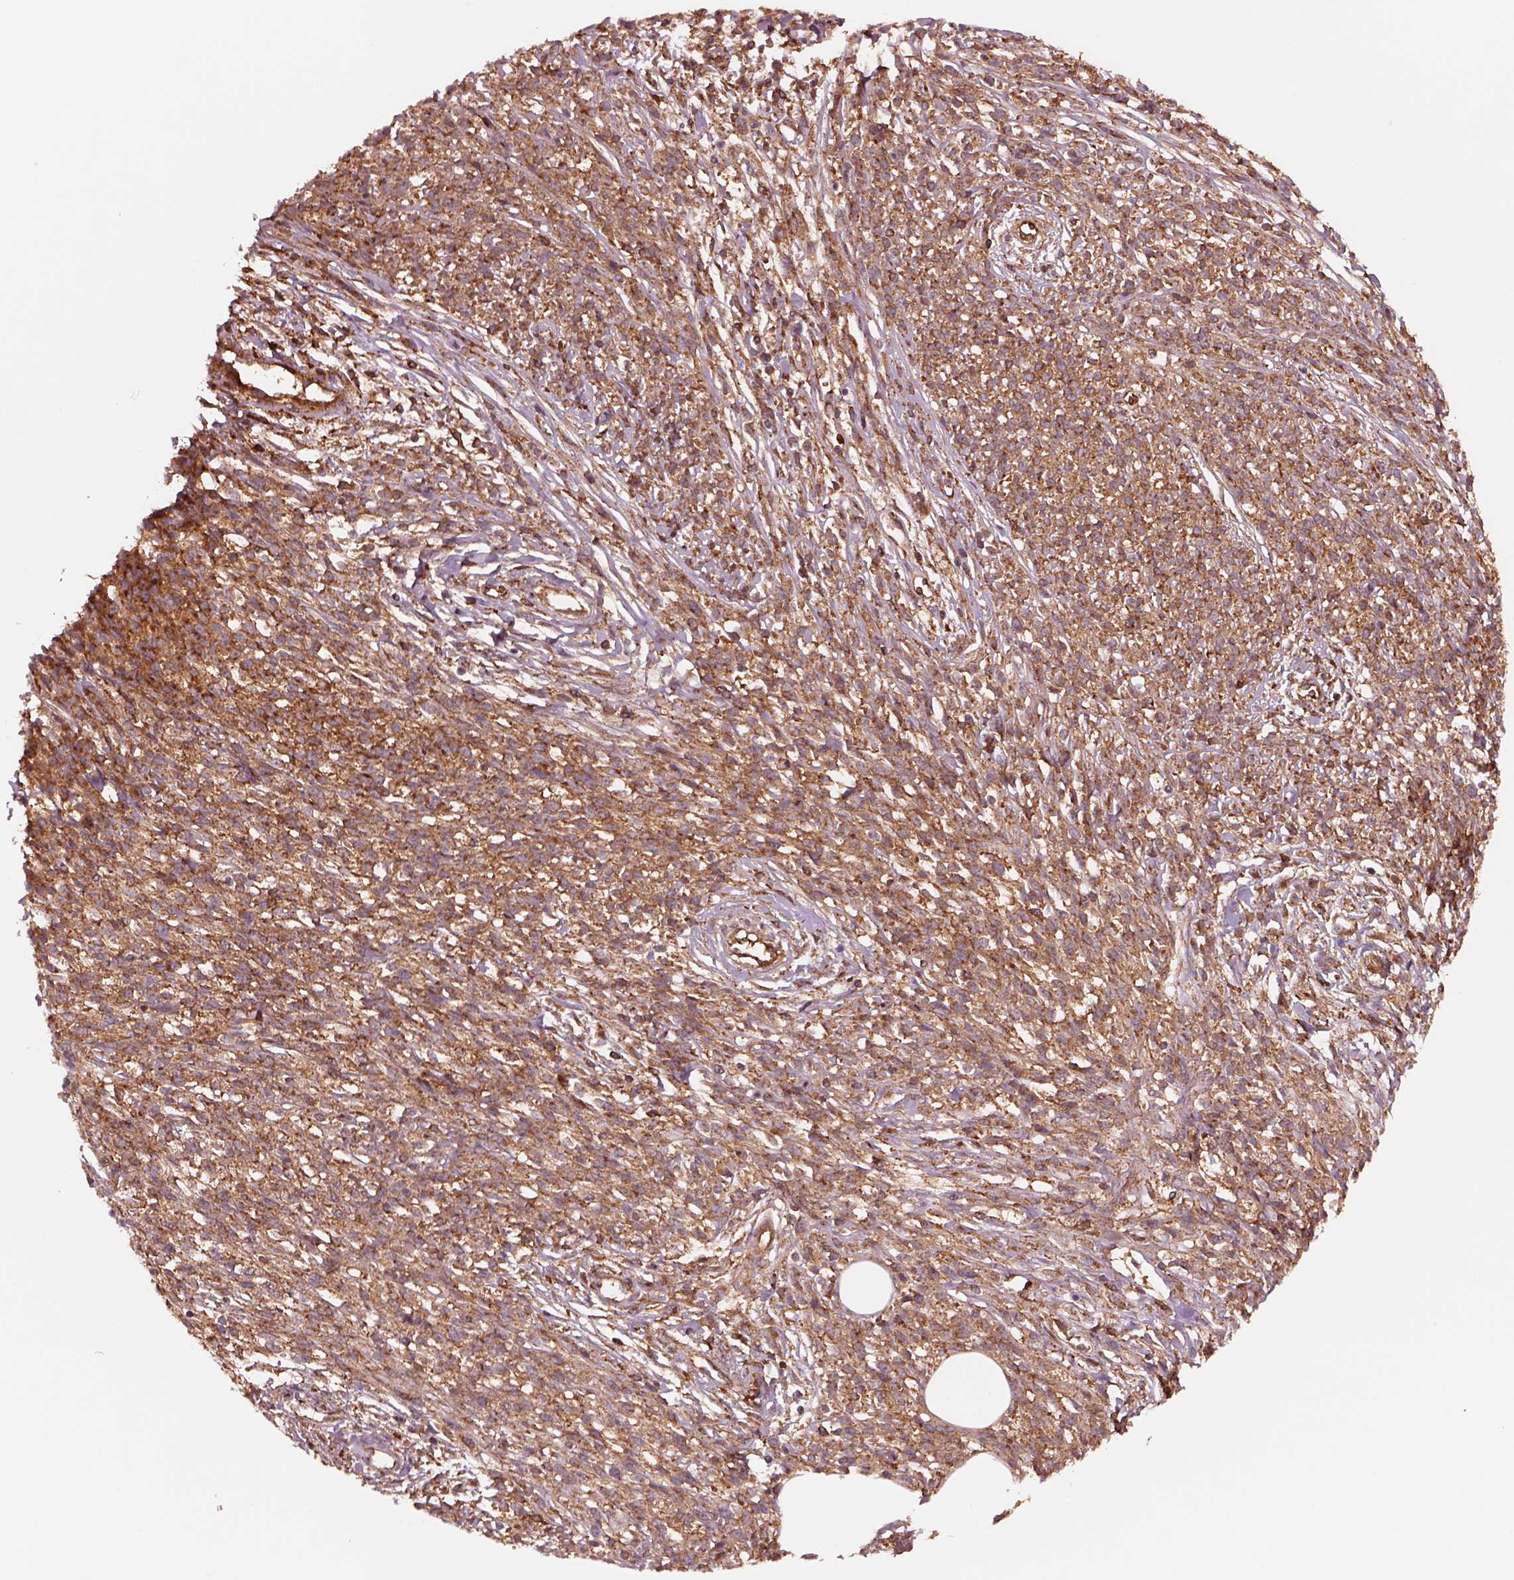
{"staining": {"intensity": "moderate", "quantity": ">75%", "location": "cytoplasmic/membranous"}, "tissue": "melanoma", "cell_type": "Tumor cells", "image_type": "cancer", "snomed": [{"axis": "morphology", "description": "Malignant melanoma, NOS"}, {"axis": "topography", "description": "Skin"}, {"axis": "topography", "description": "Skin of trunk"}], "caption": "A brown stain labels moderate cytoplasmic/membranous positivity of a protein in malignant melanoma tumor cells. The protein is shown in brown color, while the nuclei are stained blue.", "gene": "WASHC2A", "patient": {"sex": "male", "age": 74}}